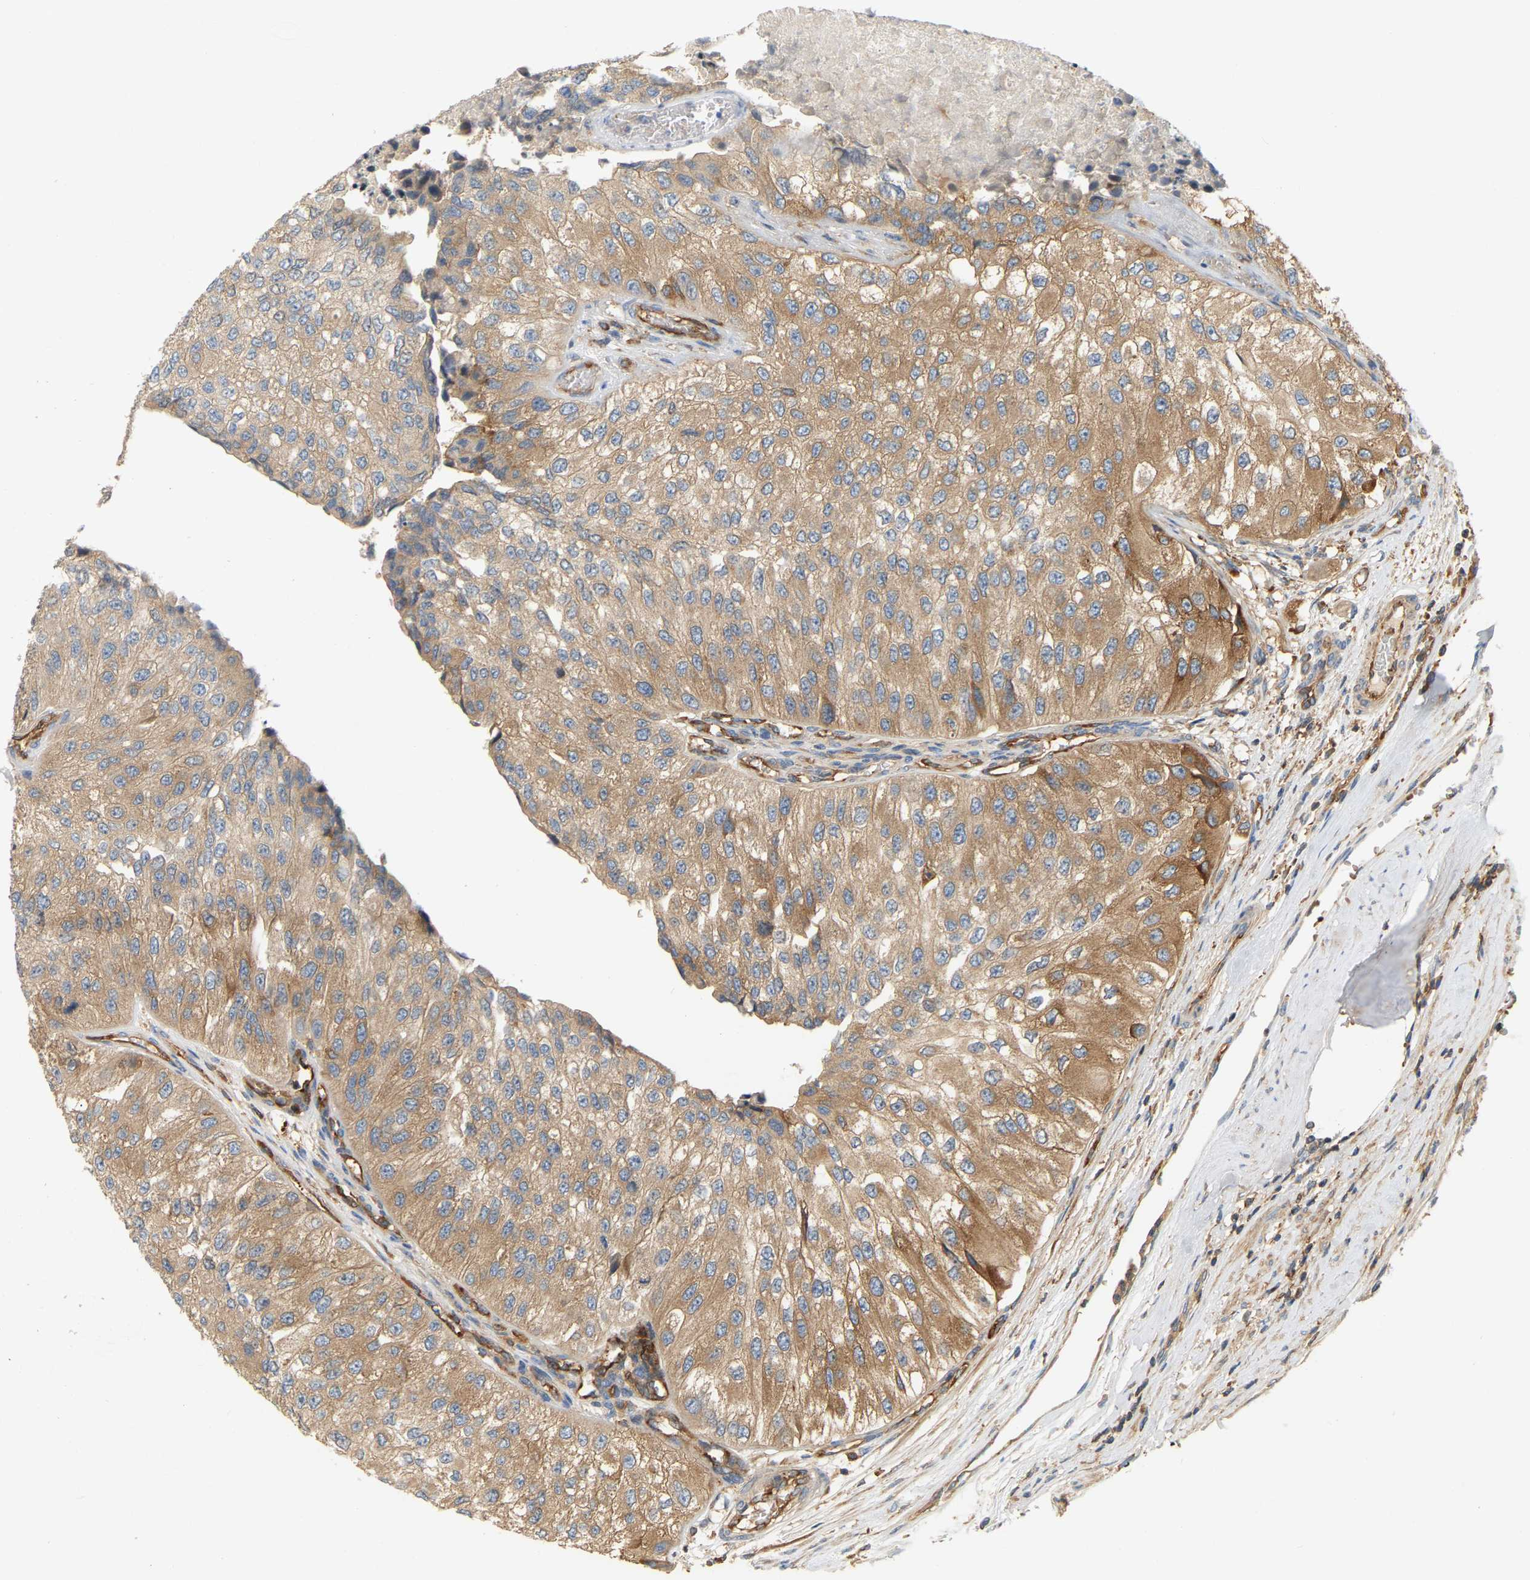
{"staining": {"intensity": "moderate", "quantity": ">75%", "location": "cytoplasmic/membranous"}, "tissue": "urothelial cancer", "cell_type": "Tumor cells", "image_type": "cancer", "snomed": [{"axis": "morphology", "description": "Urothelial carcinoma, High grade"}, {"axis": "topography", "description": "Kidney"}, {"axis": "topography", "description": "Urinary bladder"}], "caption": "This image displays IHC staining of human urothelial carcinoma (high-grade), with medium moderate cytoplasmic/membranous positivity in approximately >75% of tumor cells.", "gene": "AKAP13", "patient": {"sex": "male", "age": 77}}